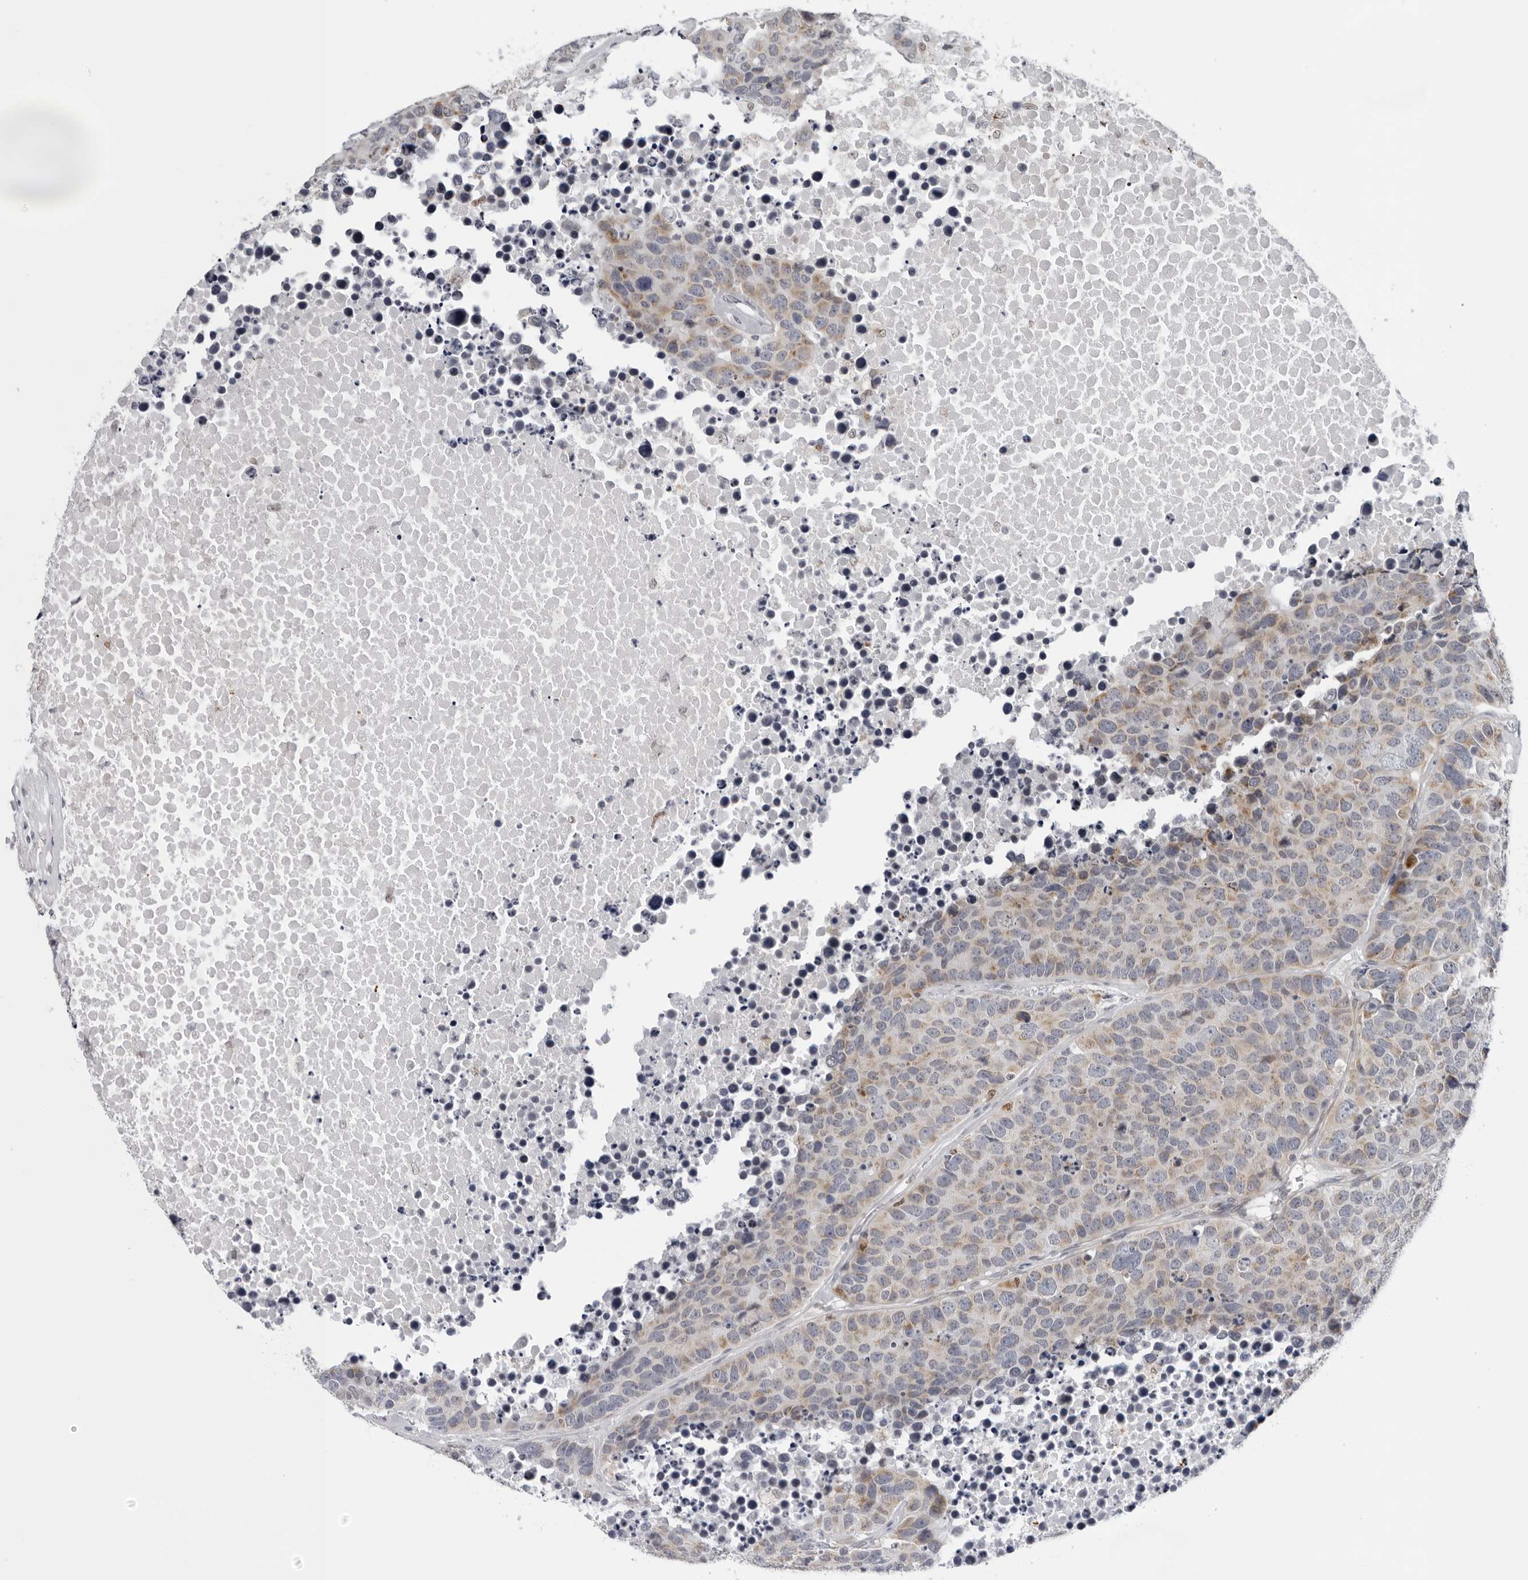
{"staining": {"intensity": "weak", "quantity": "25%-75%", "location": "cytoplasmic/membranous"}, "tissue": "carcinoid", "cell_type": "Tumor cells", "image_type": "cancer", "snomed": [{"axis": "morphology", "description": "Carcinoid, malignant, NOS"}, {"axis": "topography", "description": "Lung"}], "caption": "DAB (3,3'-diaminobenzidine) immunohistochemical staining of malignant carcinoid shows weak cytoplasmic/membranous protein expression in approximately 25%-75% of tumor cells. (brown staining indicates protein expression, while blue staining denotes nuclei).", "gene": "CPT2", "patient": {"sex": "male", "age": 60}}